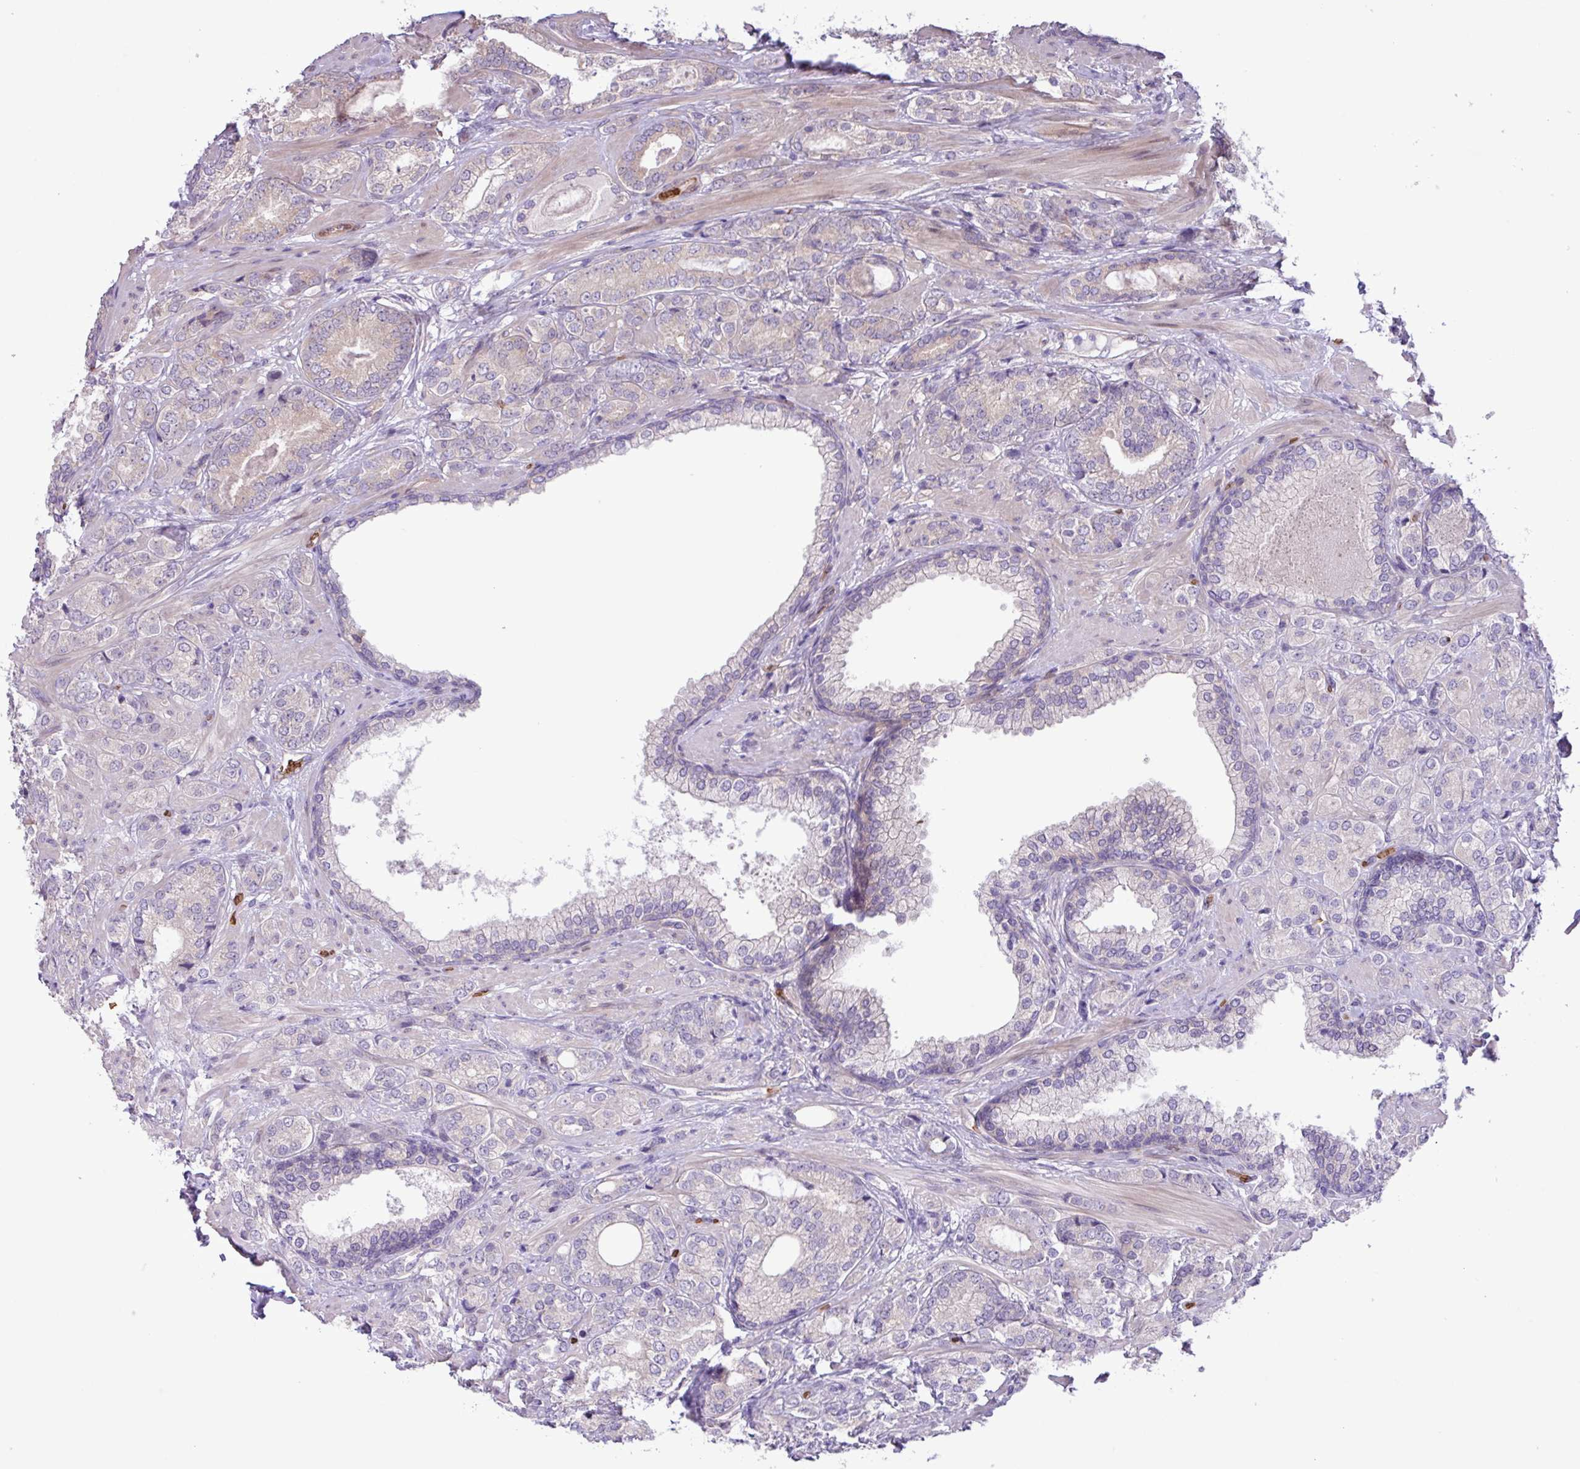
{"staining": {"intensity": "negative", "quantity": "none", "location": "none"}, "tissue": "prostate cancer", "cell_type": "Tumor cells", "image_type": "cancer", "snomed": [{"axis": "morphology", "description": "Adenocarcinoma, High grade"}, {"axis": "topography", "description": "Prostate"}], "caption": "Immunohistochemical staining of human prostate cancer (adenocarcinoma (high-grade)) demonstrates no significant staining in tumor cells.", "gene": "RAD21L1", "patient": {"sex": "male", "age": 60}}